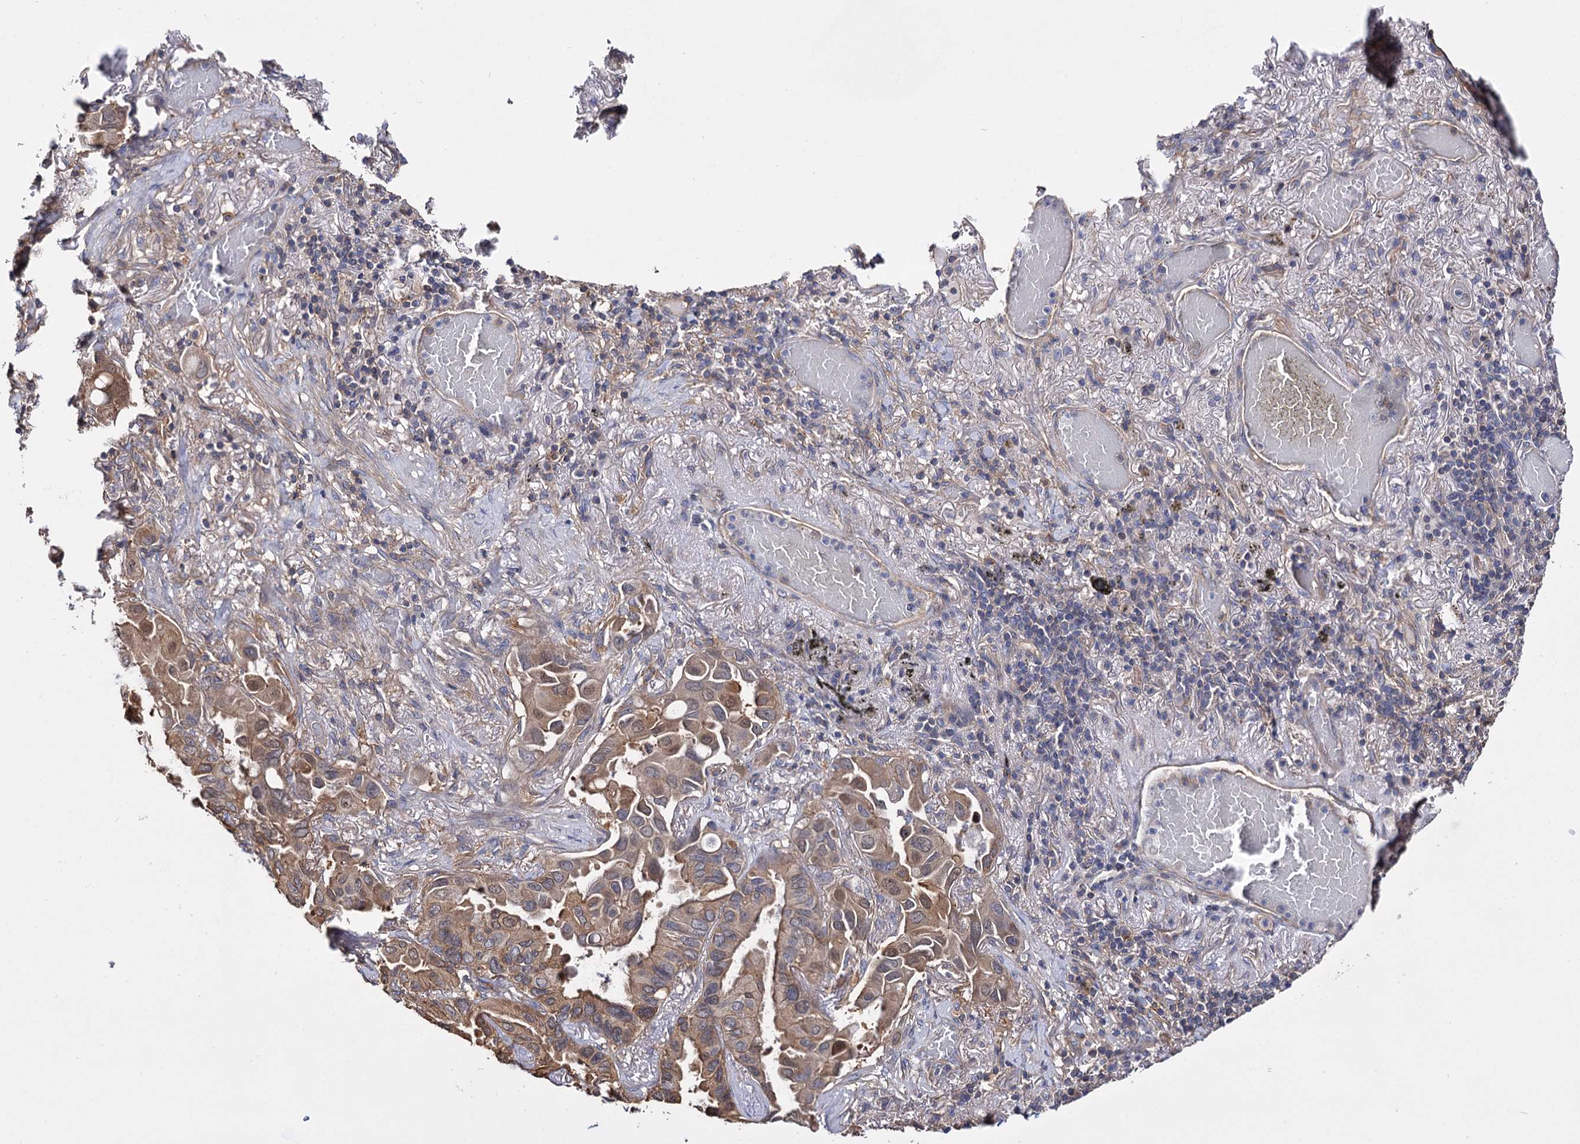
{"staining": {"intensity": "moderate", "quantity": ">75%", "location": "cytoplasmic/membranous"}, "tissue": "lung cancer", "cell_type": "Tumor cells", "image_type": "cancer", "snomed": [{"axis": "morphology", "description": "Adenocarcinoma, NOS"}, {"axis": "topography", "description": "Lung"}], "caption": "Human lung adenocarcinoma stained for a protein (brown) exhibits moderate cytoplasmic/membranous positive positivity in approximately >75% of tumor cells.", "gene": "IDI1", "patient": {"sex": "male", "age": 64}}